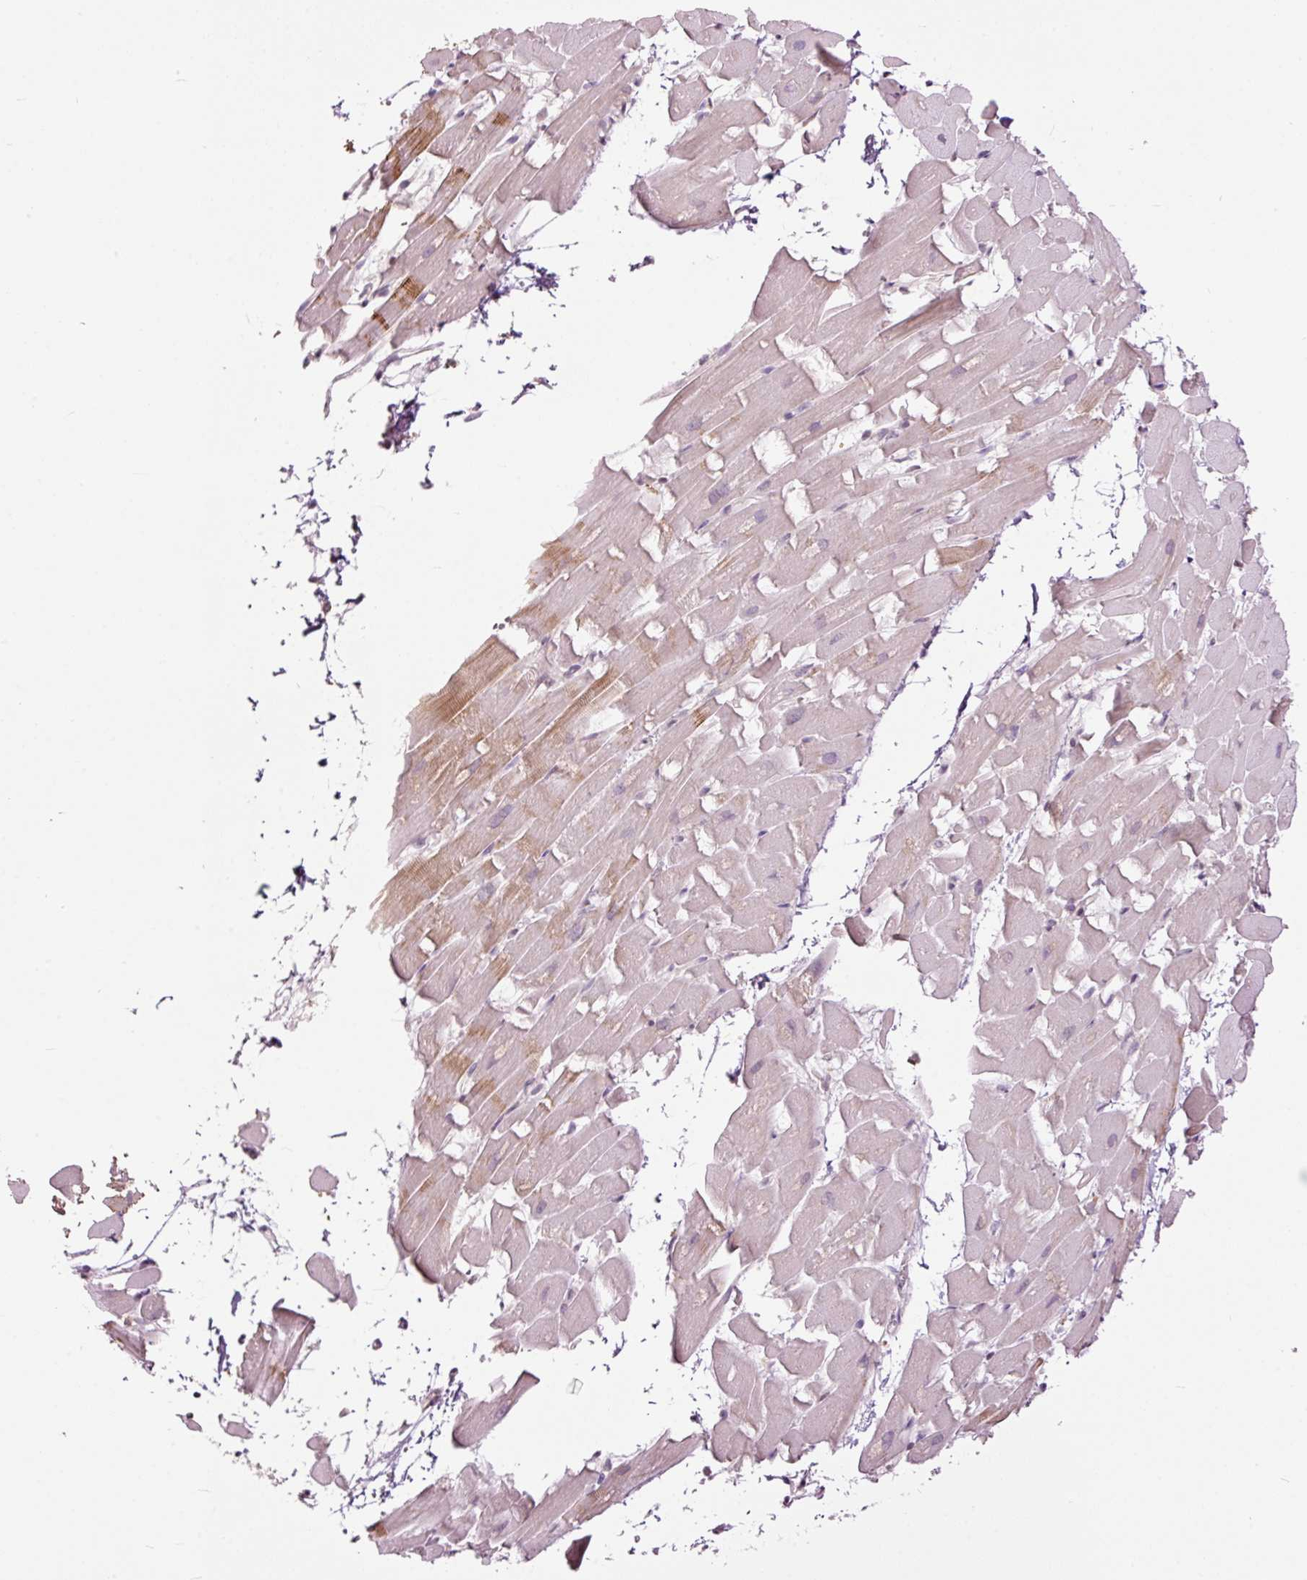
{"staining": {"intensity": "moderate", "quantity": "<25%", "location": "cytoplasmic/membranous"}, "tissue": "heart muscle", "cell_type": "Cardiomyocytes", "image_type": "normal", "snomed": [{"axis": "morphology", "description": "Normal tissue, NOS"}, {"axis": "topography", "description": "Heart"}], "caption": "Cardiomyocytes demonstrate moderate cytoplasmic/membranous positivity in about <25% of cells in benign heart muscle. The staining is performed using DAB (3,3'-diaminobenzidine) brown chromogen to label protein expression. The nuclei are counter-stained blue using hematoxylin.", "gene": "FCRL4", "patient": {"sex": "male", "age": 37}}